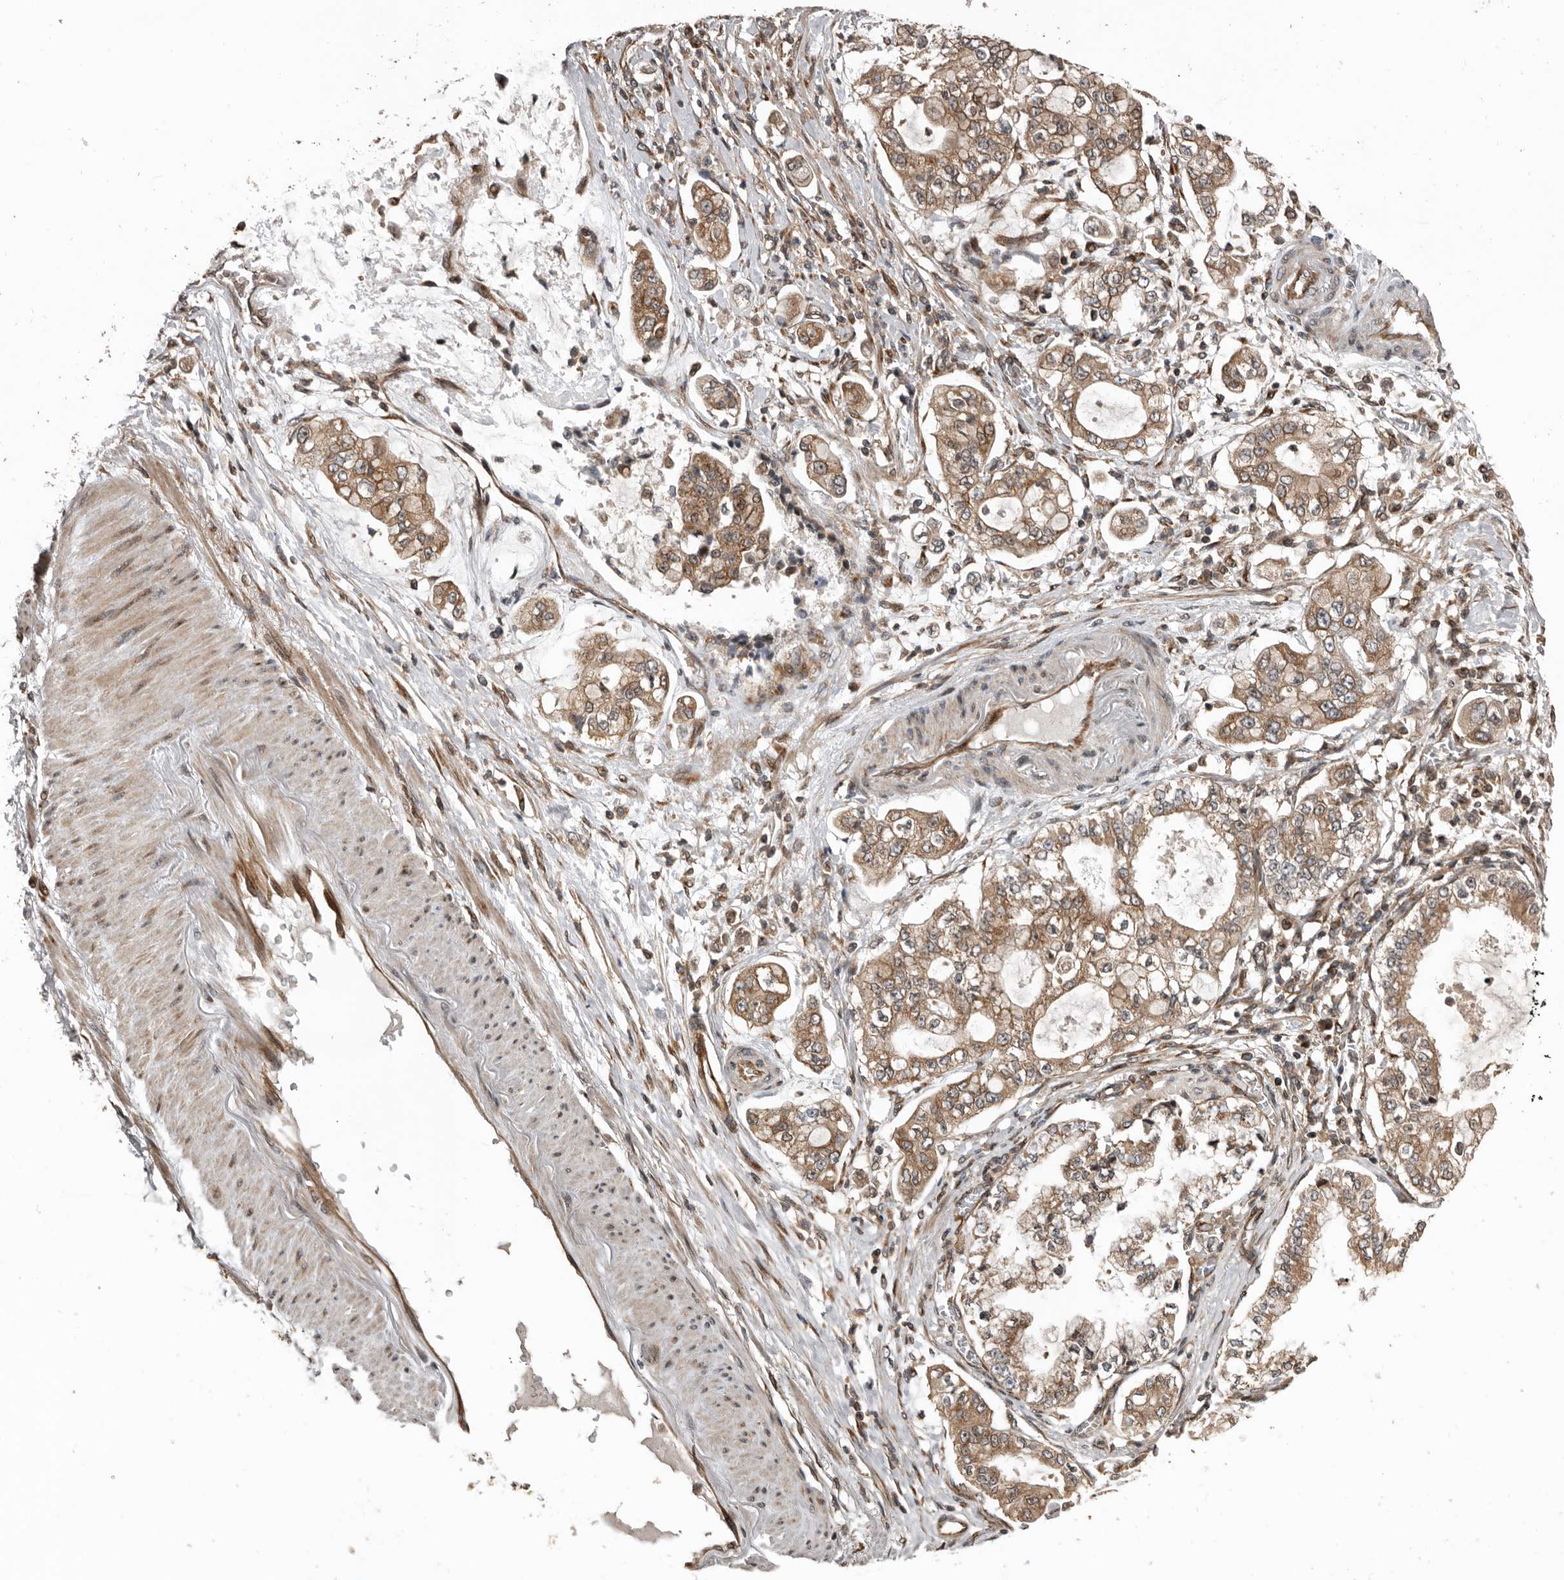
{"staining": {"intensity": "moderate", "quantity": ">75%", "location": "cytoplasmic/membranous"}, "tissue": "stomach cancer", "cell_type": "Tumor cells", "image_type": "cancer", "snomed": [{"axis": "morphology", "description": "Adenocarcinoma, NOS"}, {"axis": "topography", "description": "Stomach"}], "caption": "The histopathology image reveals a brown stain indicating the presence of a protein in the cytoplasmic/membranous of tumor cells in stomach cancer (adenocarcinoma).", "gene": "CCDC190", "patient": {"sex": "male", "age": 76}}